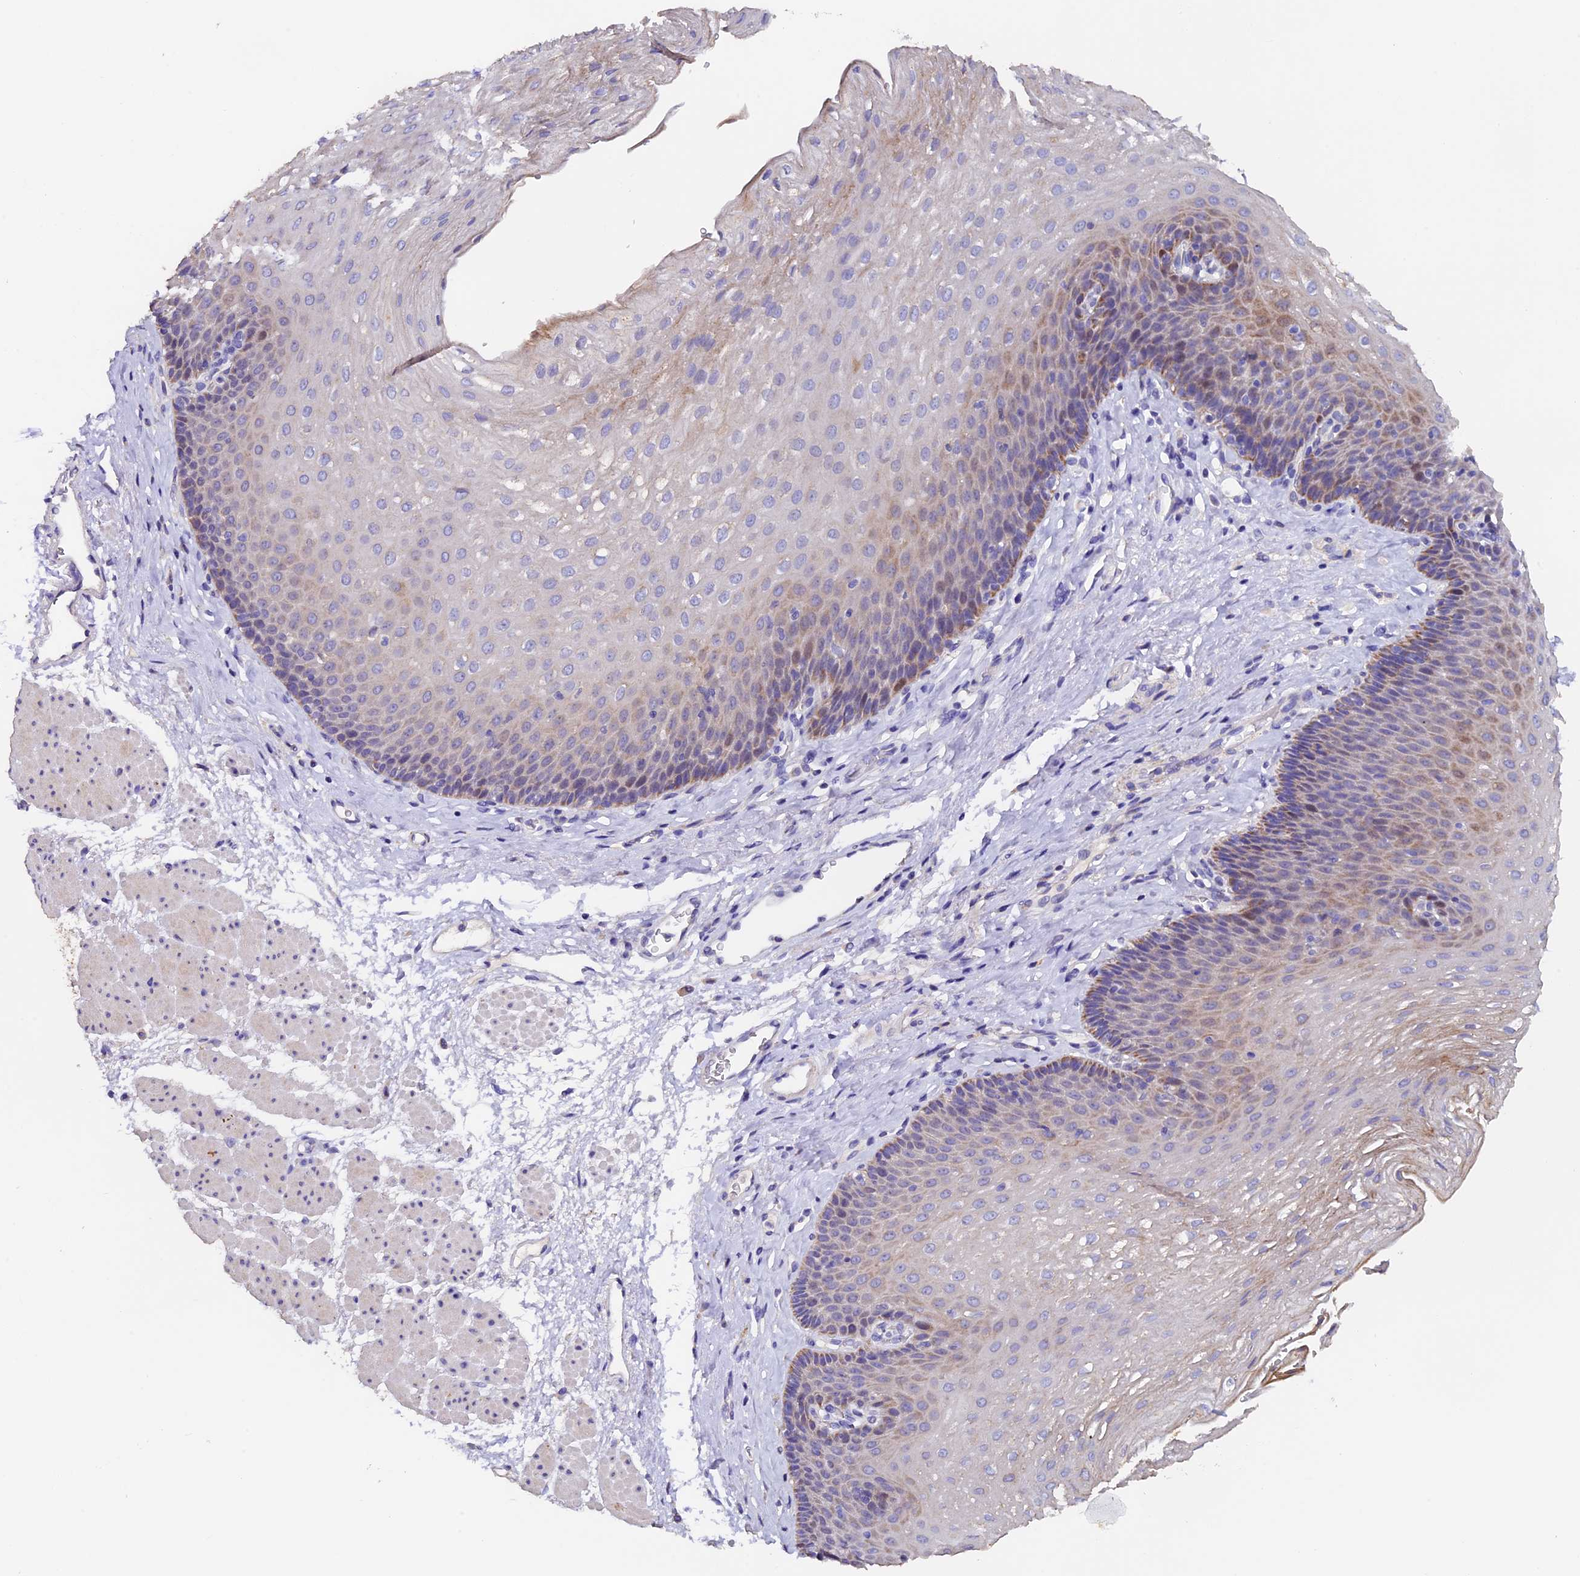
{"staining": {"intensity": "weak", "quantity": "<25%", "location": "cytoplasmic/membranous"}, "tissue": "esophagus", "cell_type": "Squamous epithelial cells", "image_type": "normal", "snomed": [{"axis": "morphology", "description": "Normal tissue, NOS"}, {"axis": "topography", "description": "Esophagus"}], "caption": "An immunohistochemistry (IHC) photomicrograph of unremarkable esophagus is shown. There is no staining in squamous epithelial cells of esophagus.", "gene": "FBXW9", "patient": {"sex": "female", "age": 66}}